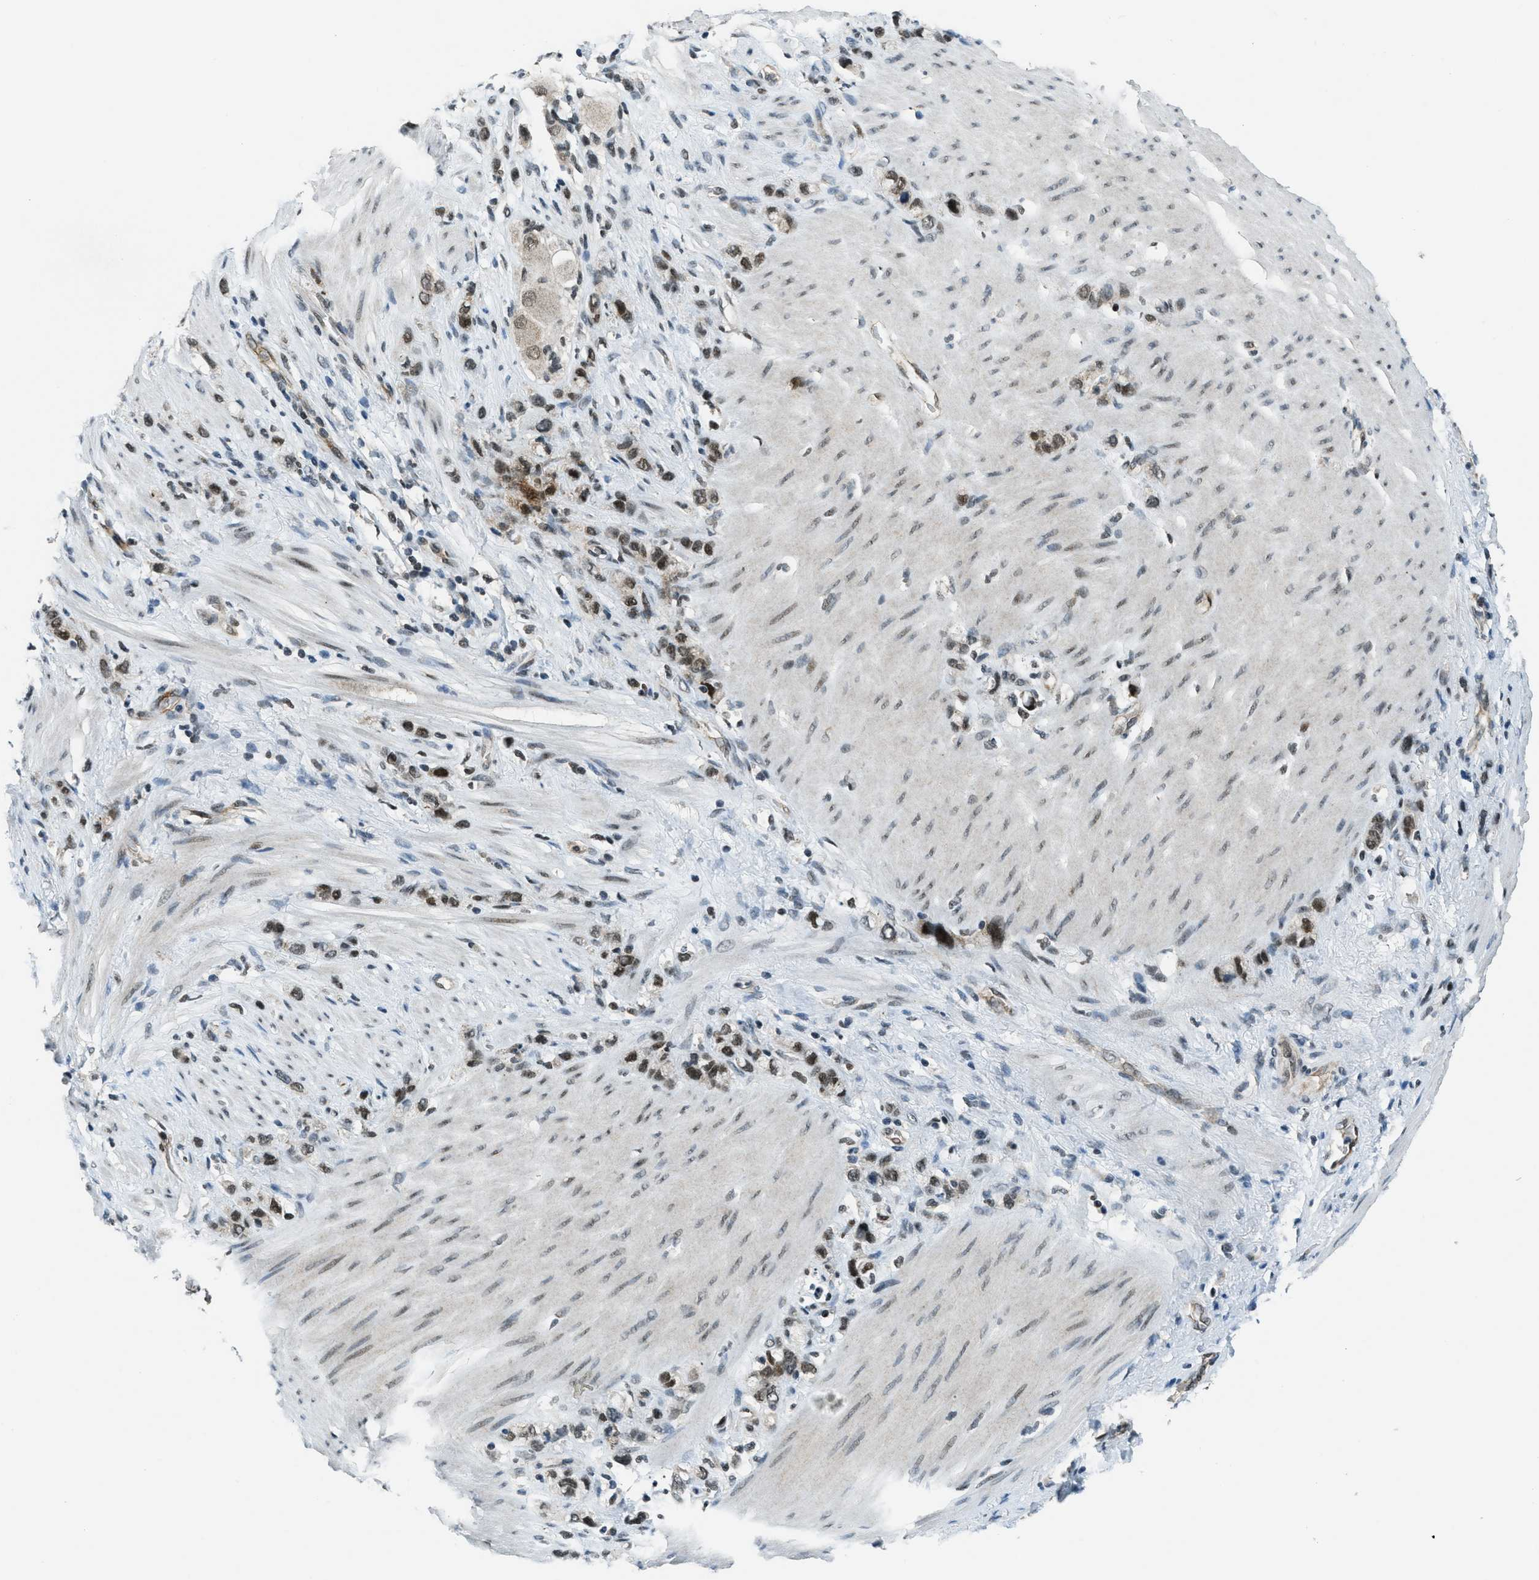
{"staining": {"intensity": "moderate", "quantity": ">75%", "location": "nuclear"}, "tissue": "stomach cancer", "cell_type": "Tumor cells", "image_type": "cancer", "snomed": [{"axis": "morphology", "description": "Normal tissue, NOS"}, {"axis": "morphology", "description": "Adenocarcinoma, NOS"}, {"axis": "morphology", "description": "Adenocarcinoma, High grade"}, {"axis": "topography", "description": "Stomach, upper"}, {"axis": "topography", "description": "Stomach"}], "caption": "An IHC histopathology image of neoplastic tissue is shown. Protein staining in brown shows moderate nuclear positivity in stomach cancer within tumor cells.", "gene": "KLF6", "patient": {"sex": "female", "age": 65}}